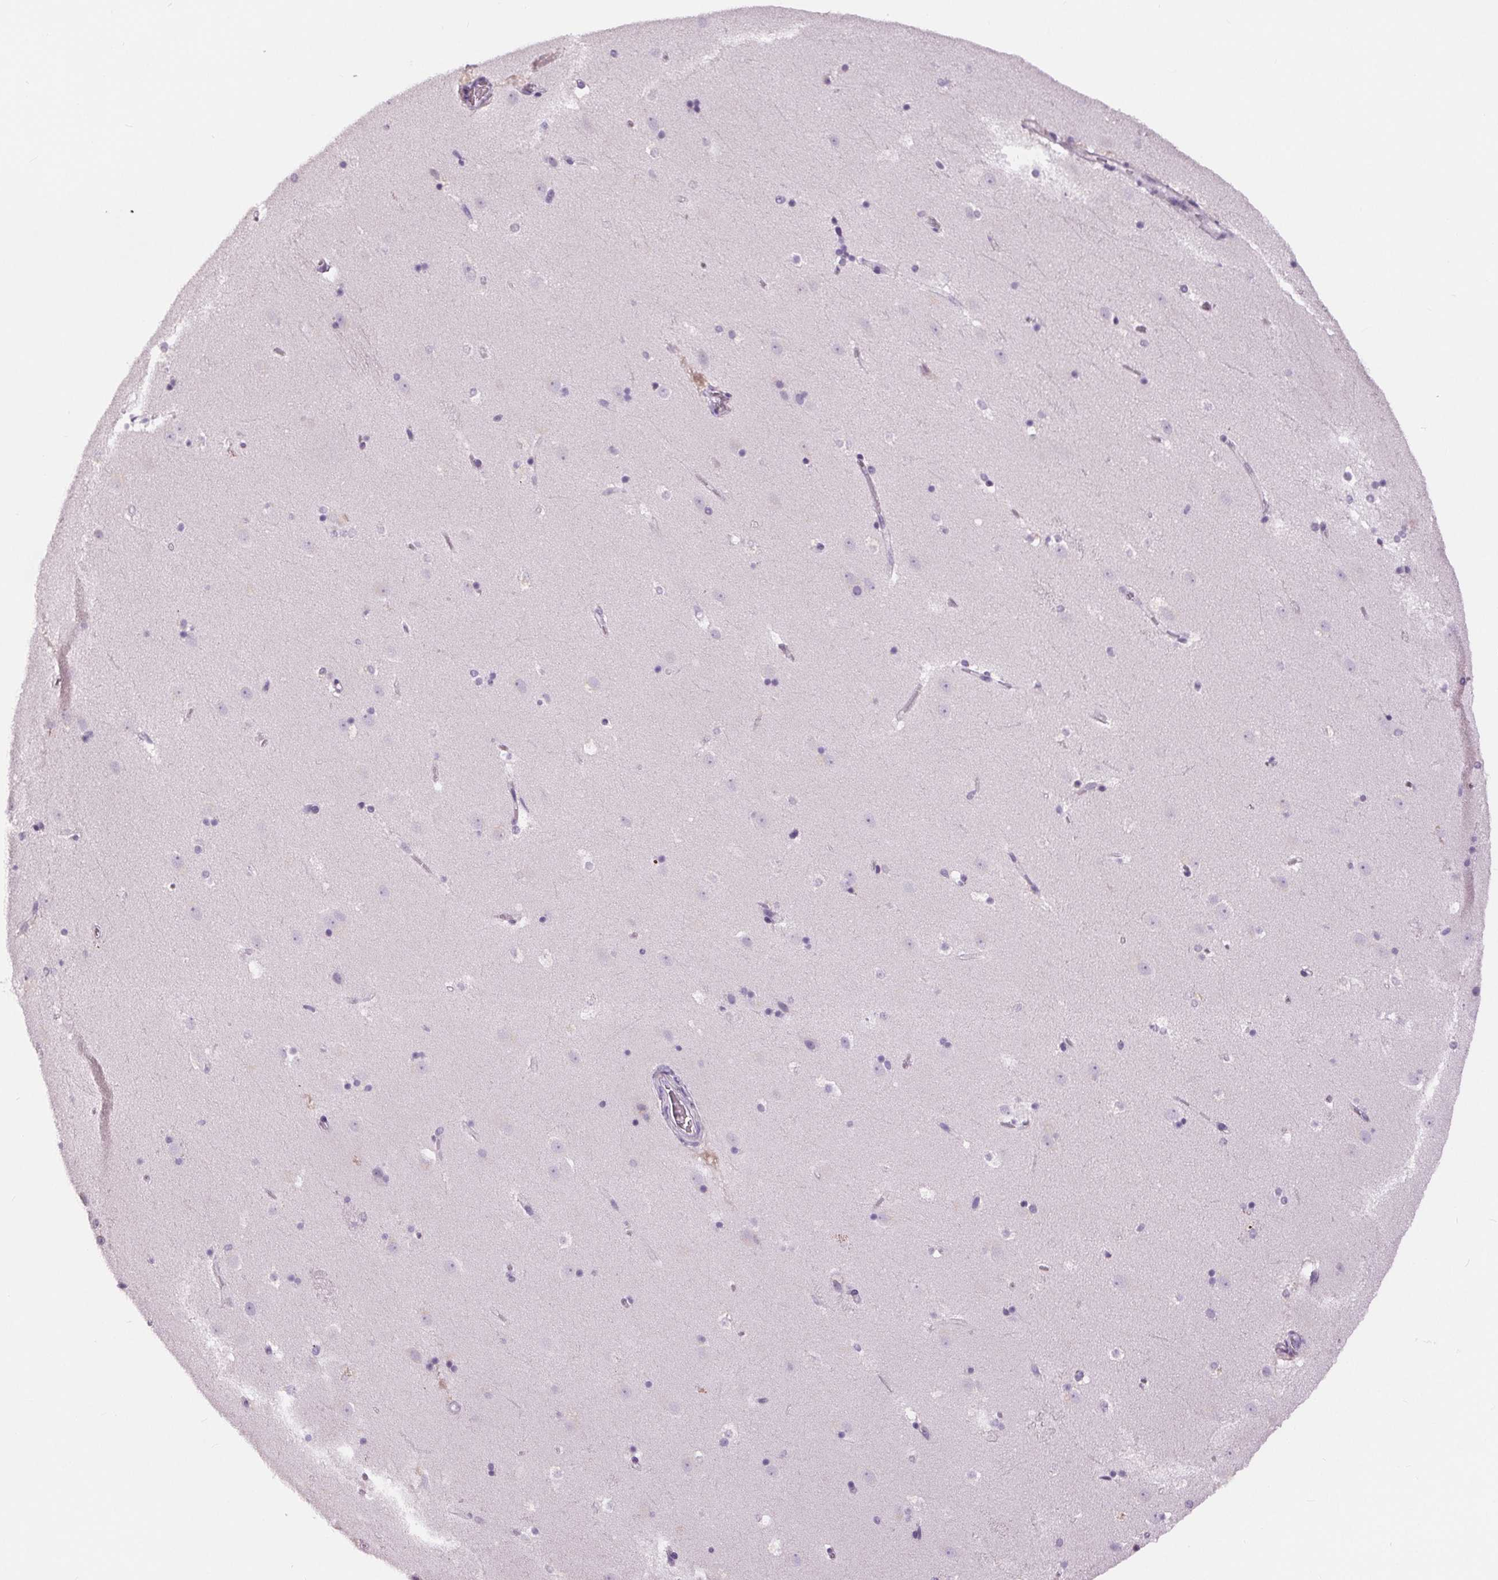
{"staining": {"intensity": "negative", "quantity": "none", "location": "none"}, "tissue": "caudate", "cell_type": "Glial cells", "image_type": "normal", "snomed": [{"axis": "morphology", "description": "Normal tissue, NOS"}, {"axis": "topography", "description": "Lateral ventricle wall"}], "caption": "Glial cells are negative for brown protein staining in benign caudate. (DAB (3,3'-diaminobenzidine) IHC with hematoxylin counter stain).", "gene": "MISP", "patient": {"sex": "male", "age": 37}}